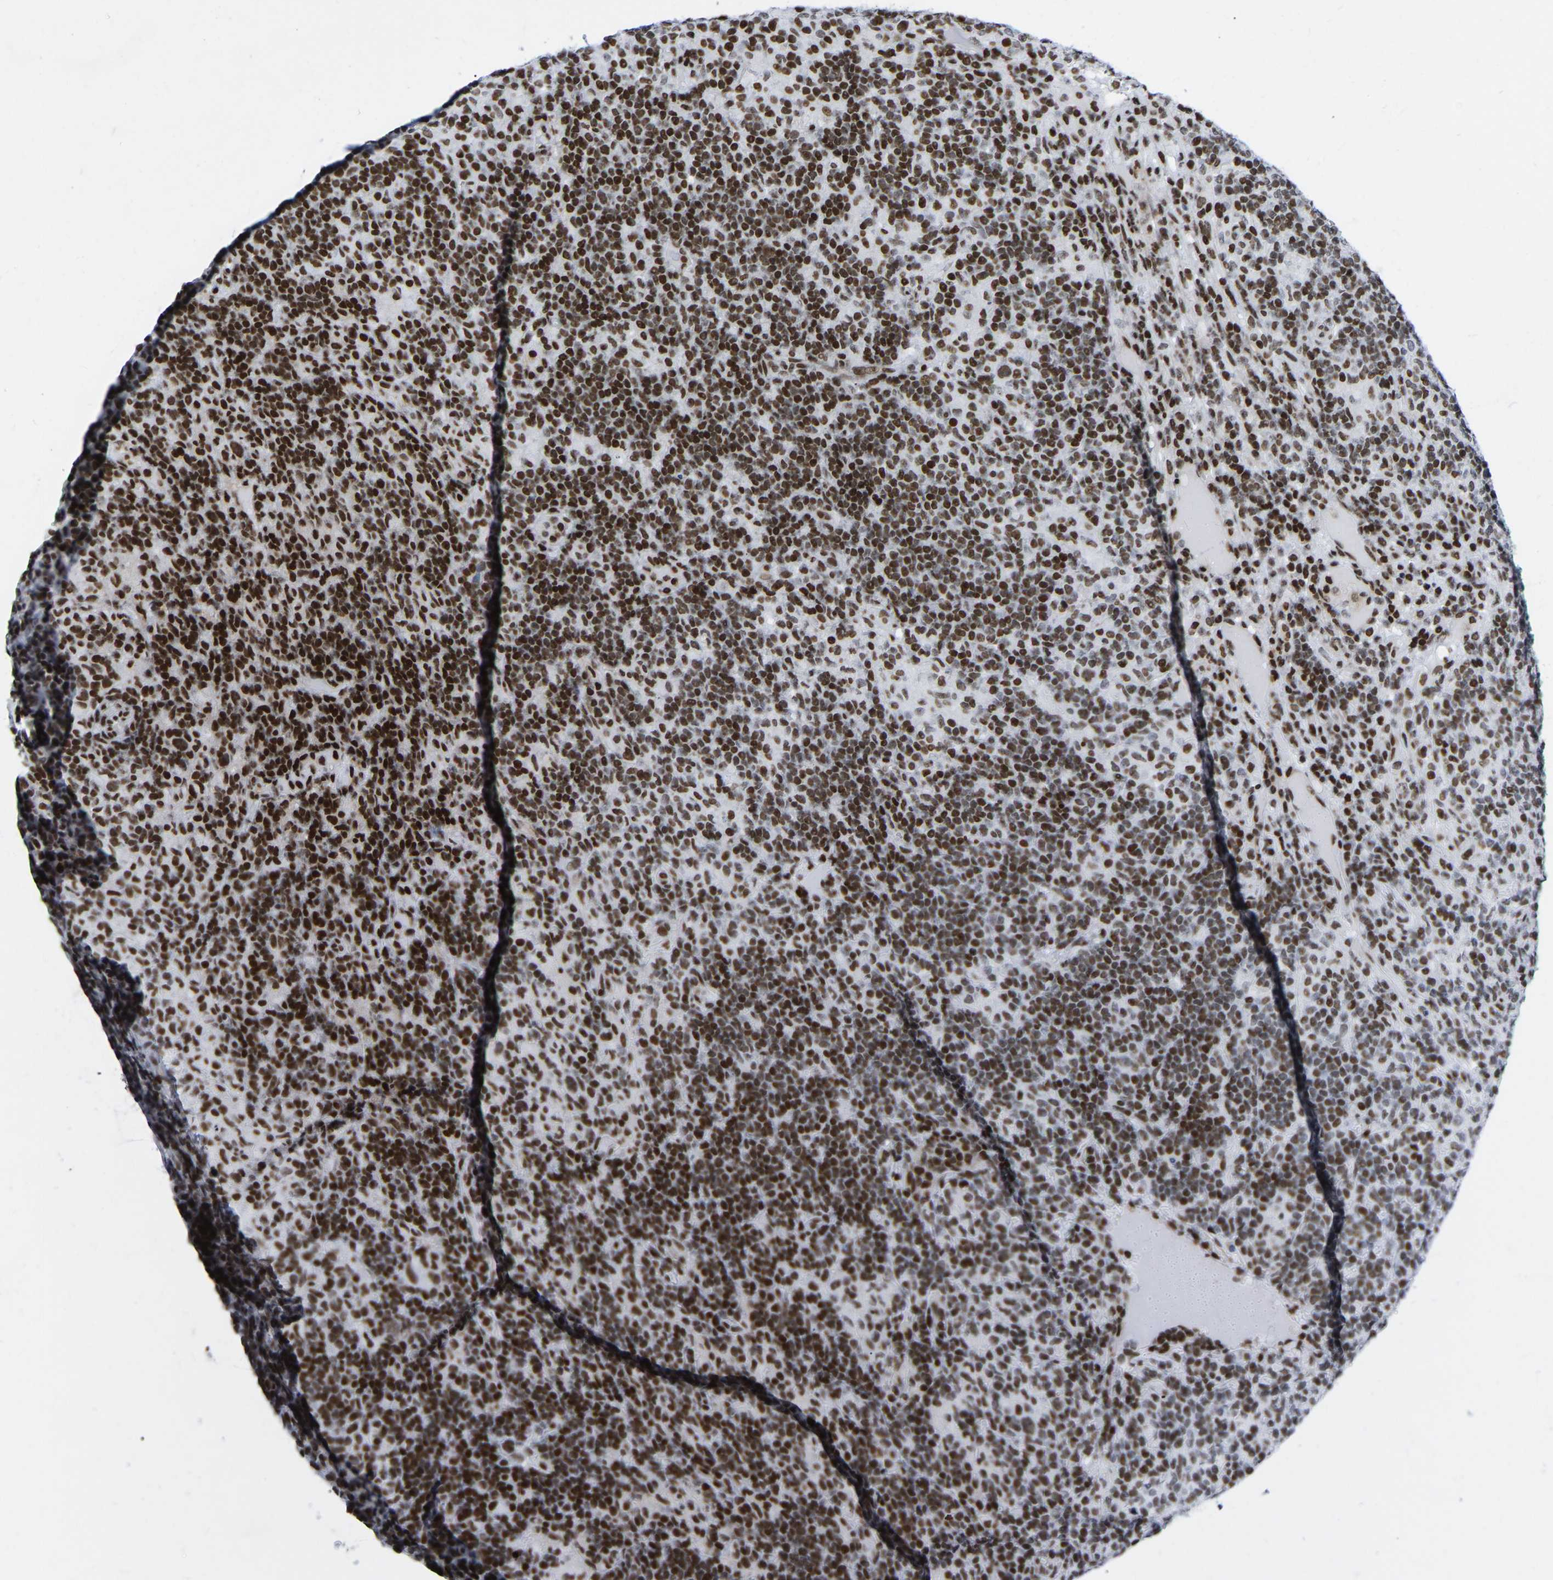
{"staining": {"intensity": "weak", "quantity": ">75%", "location": "nuclear"}, "tissue": "lymphoma", "cell_type": "Tumor cells", "image_type": "cancer", "snomed": [{"axis": "morphology", "description": "Hodgkin's disease, NOS"}, {"axis": "topography", "description": "Lymph node"}], "caption": "Lymphoma stained for a protein exhibits weak nuclear positivity in tumor cells.", "gene": "PRCC", "patient": {"sex": "male", "age": 70}}